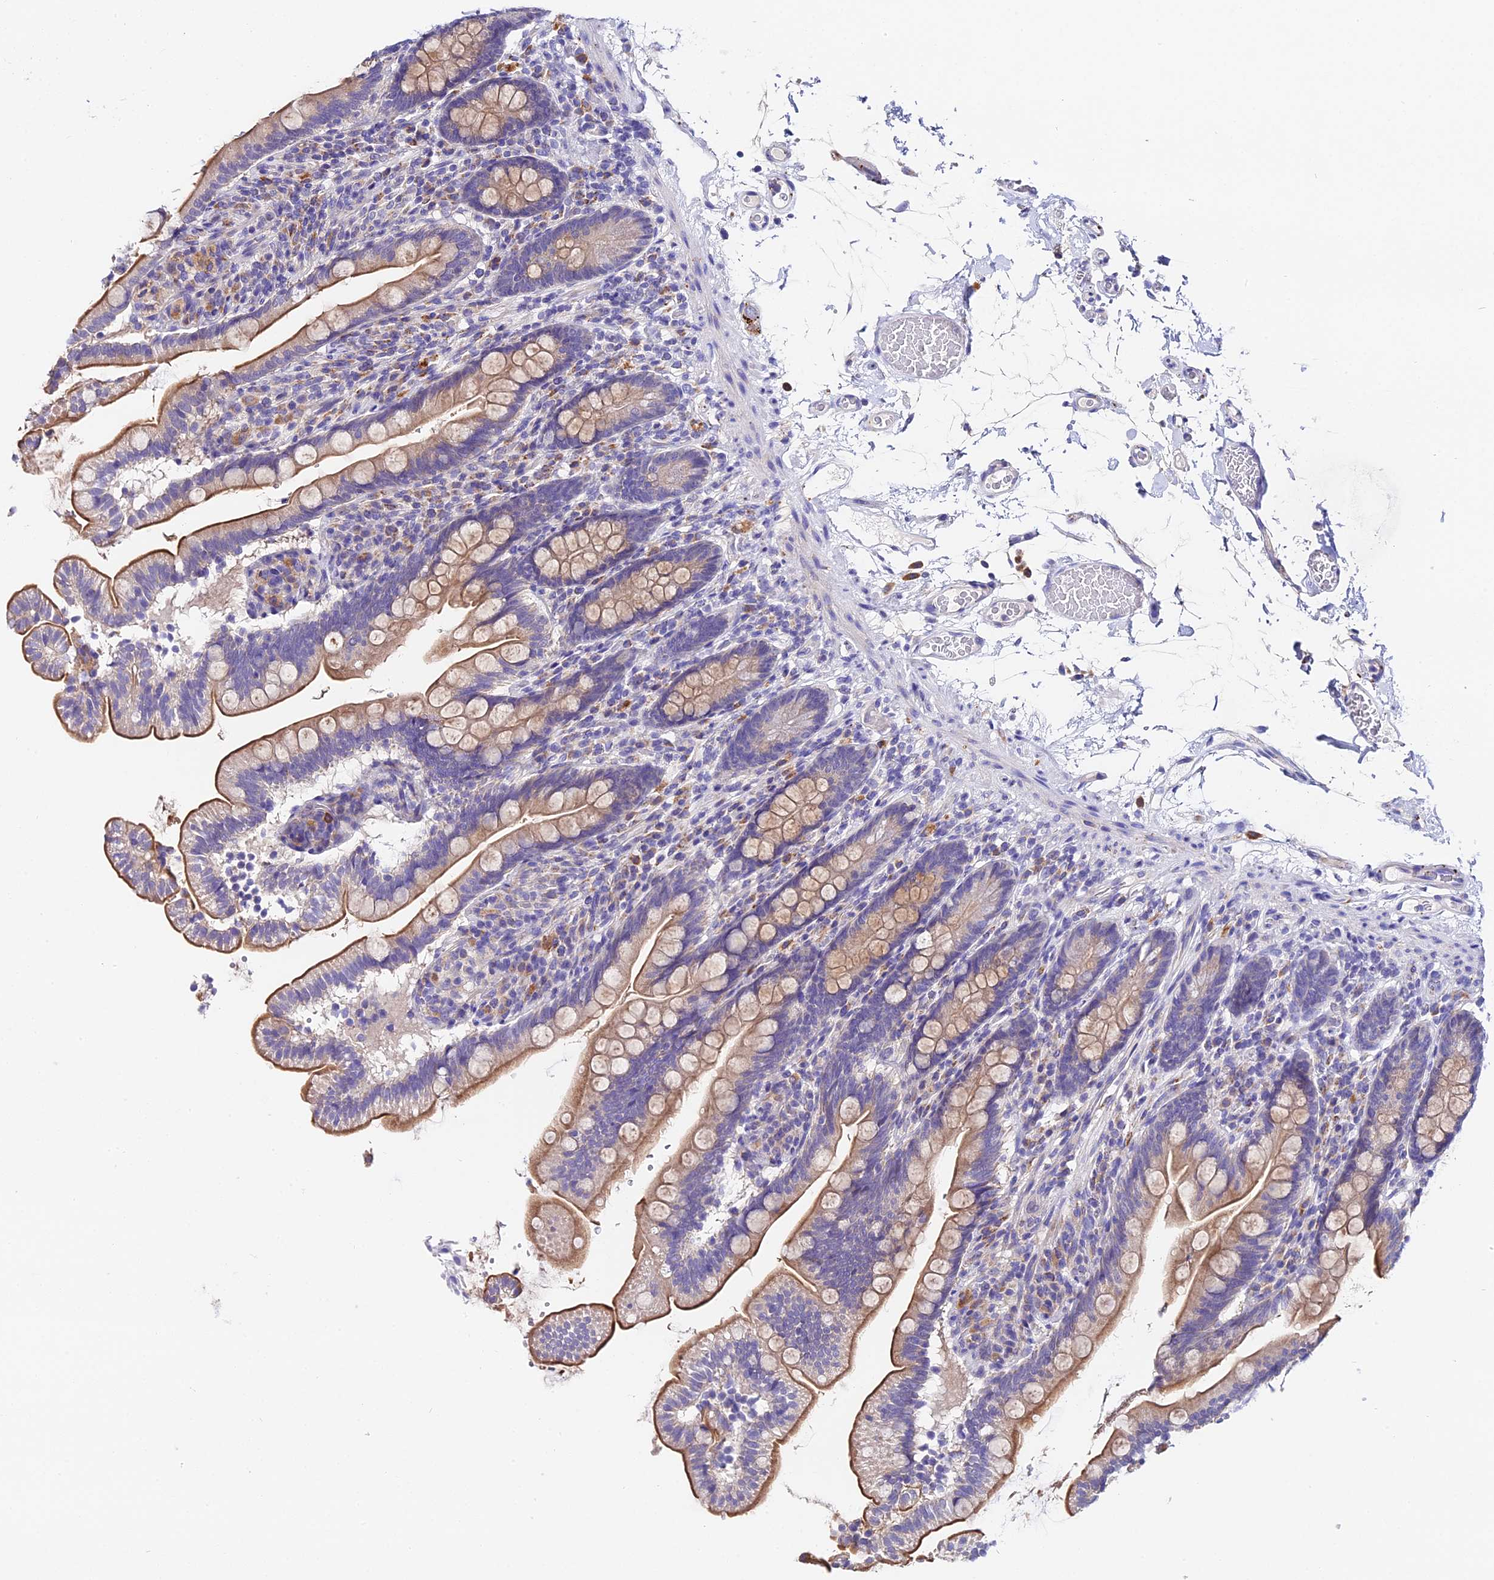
{"staining": {"intensity": "moderate", "quantity": "<25%", "location": "cytoplasmic/membranous"}, "tissue": "small intestine", "cell_type": "Glandular cells", "image_type": "normal", "snomed": [{"axis": "morphology", "description": "Normal tissue, NOS"}, {"axis": "topography", "description": "Small intestine"}], "caption": "A high-resolution histopathology image shows immunohistochemistry staining of unremarkable small intestine, which displays moderate cytoplasmic/membranous staining in about <25% of glandular cells. (Brightfield microscopy of DAB IHC at high magnification).", "gene": "LYPD6", "patient": {"sex": "female", "age": 64}}